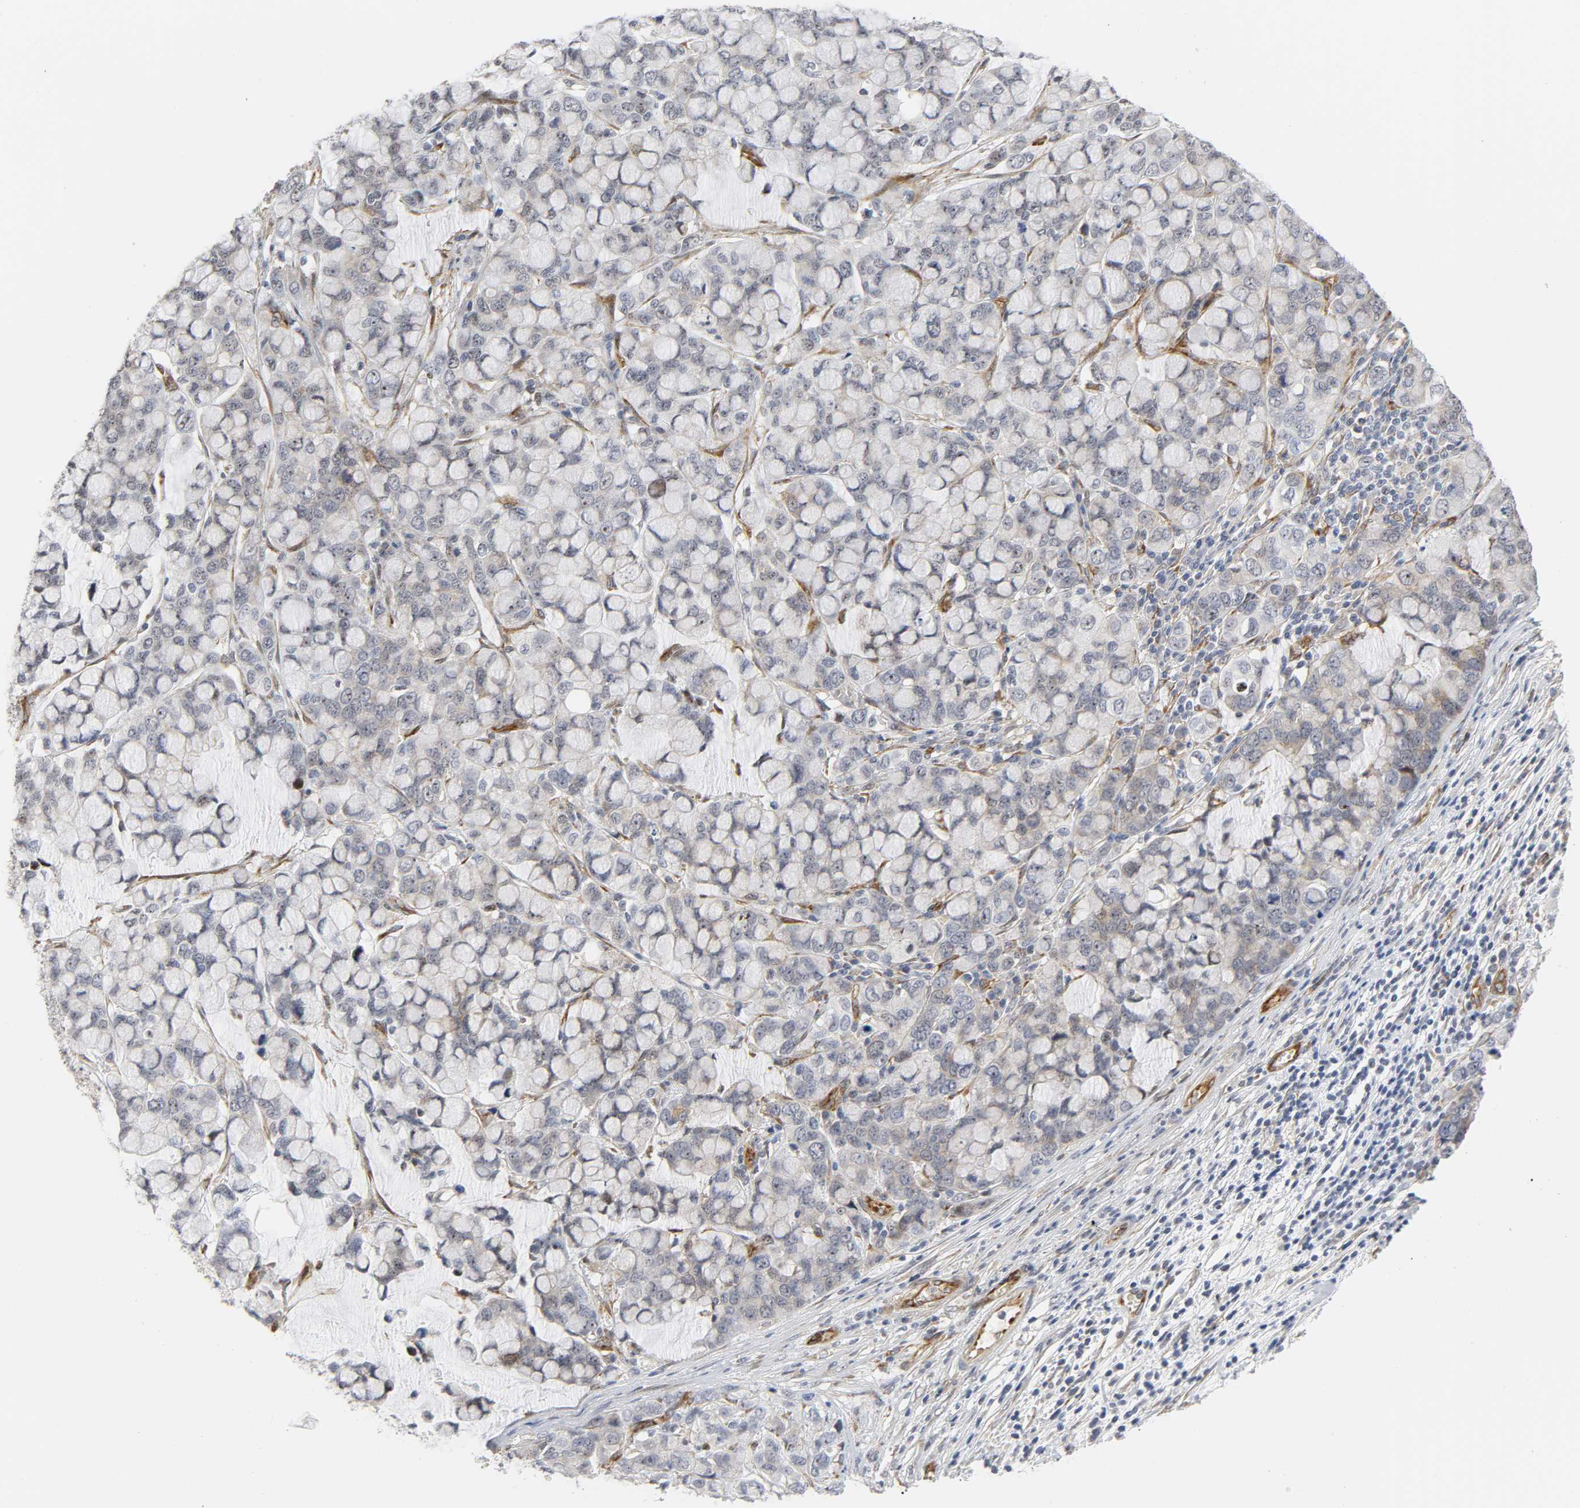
{"staining": {"intensity": "negative", "quantity": "none", "location": "none"}, "tissue": "stomach cancer", "cell_type": "Tumor cells", "image_type": "cancer", "snomed": [{"axis": "morphology", "description": "Adenocarcinoma, NOS"}, {"axis": "topography", "description": "Stomach, lower"}], "caption": "Histopathology image shows no protein expression in tumor cells of stomach cancer tissue.", "gene": "DOCK1", "patient": {"sex": "male", "age": 84}}